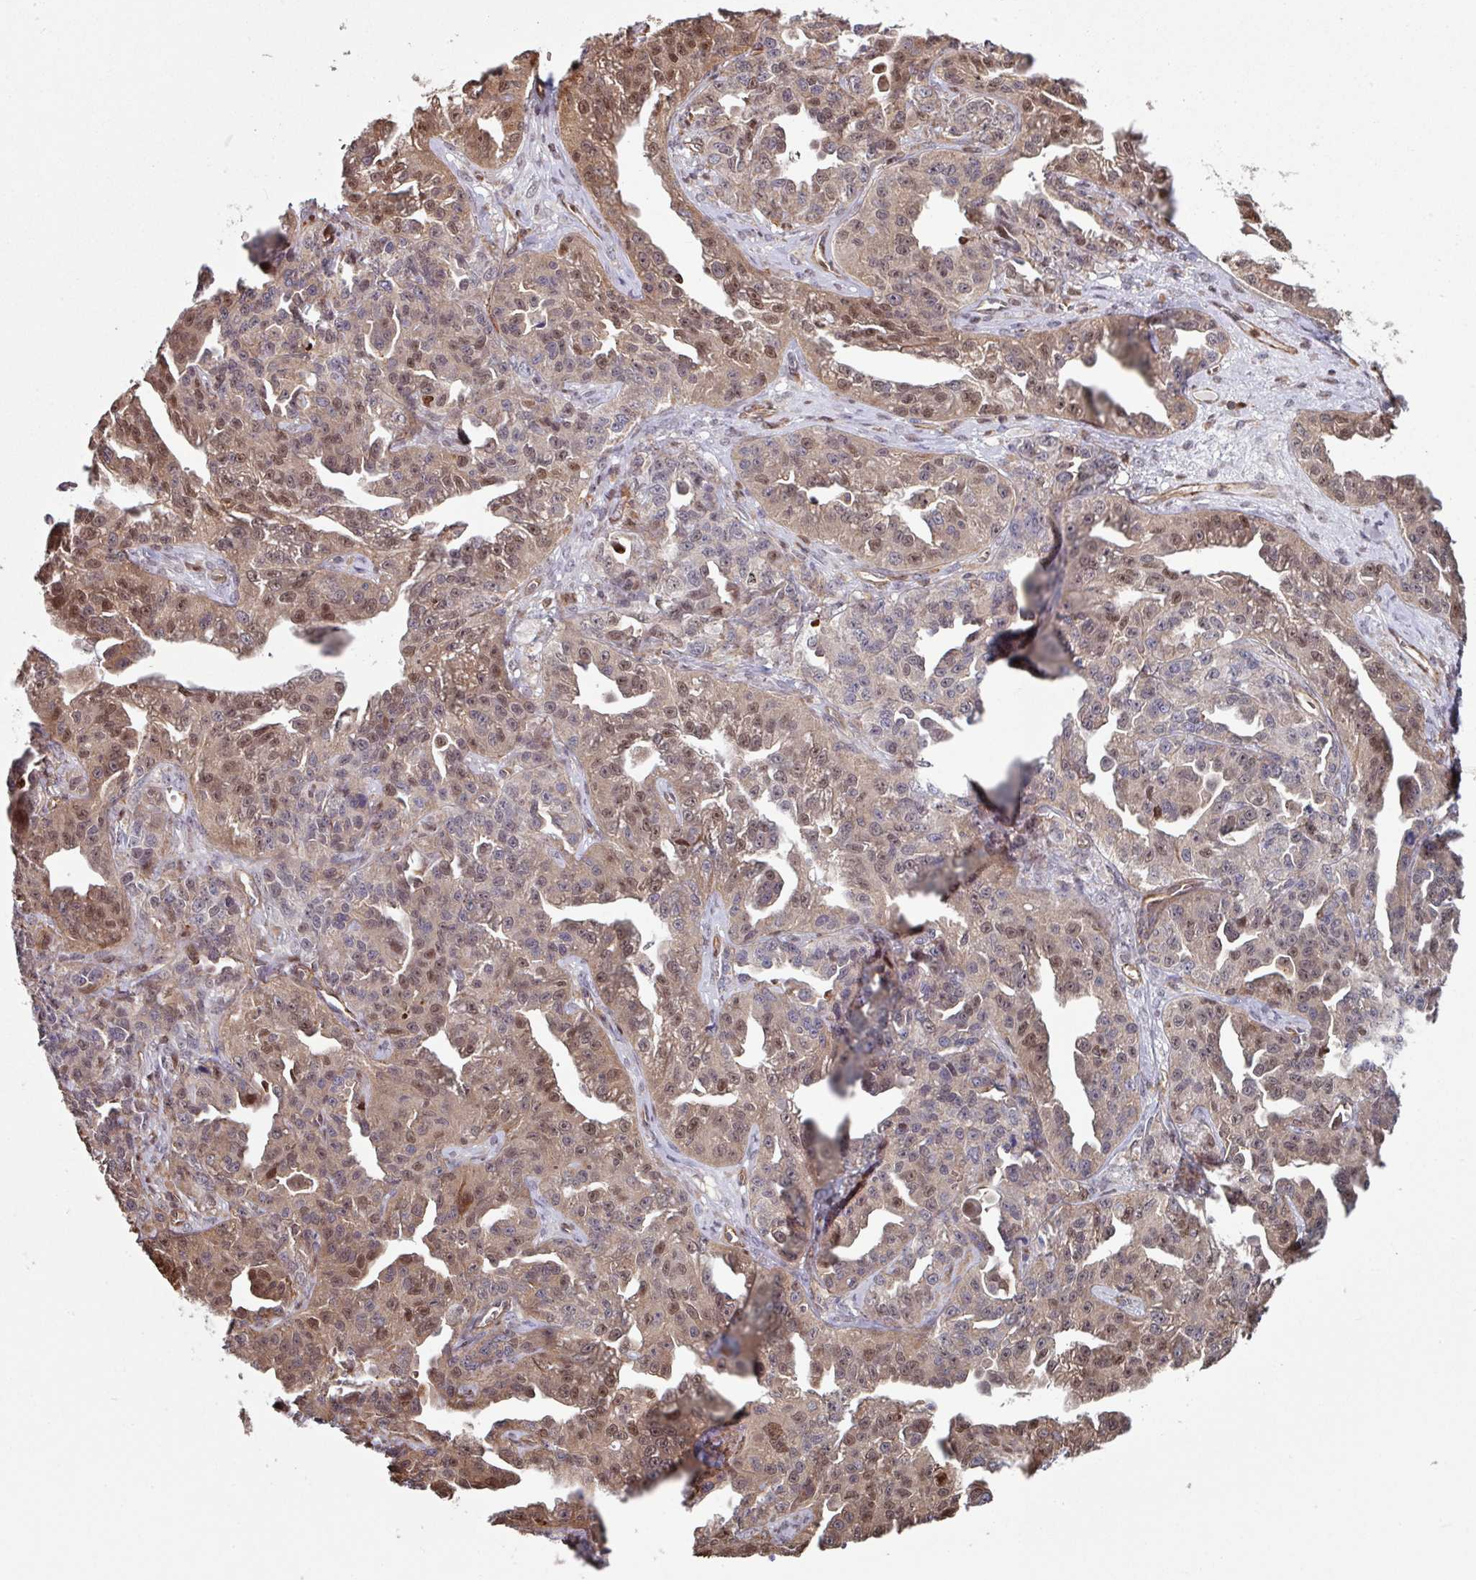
{"staining": {"intensity": "moderate", "quantity": ">75%", "location": "cytoplasmic/membranous,nuclear"}, "tissue": "ovarian cancer", "cell_type": "Tumor cells", "image_type": "cancer", "snomed": [{"axis": "morphology", "description": "Cystadenocarcinoma, serous, NOS"}, {"axis": "topography", "description": "Ovary"}], "caption": "Human serous cystadenocarcinoma (ovarian) stained for a protein (brown) shows moderate cytoplasmic/membranous and nuclear positive positivity in about >75% of tumor cells.", "gene": "ANO9", "patient": {"sex": "female", "age": 75}}